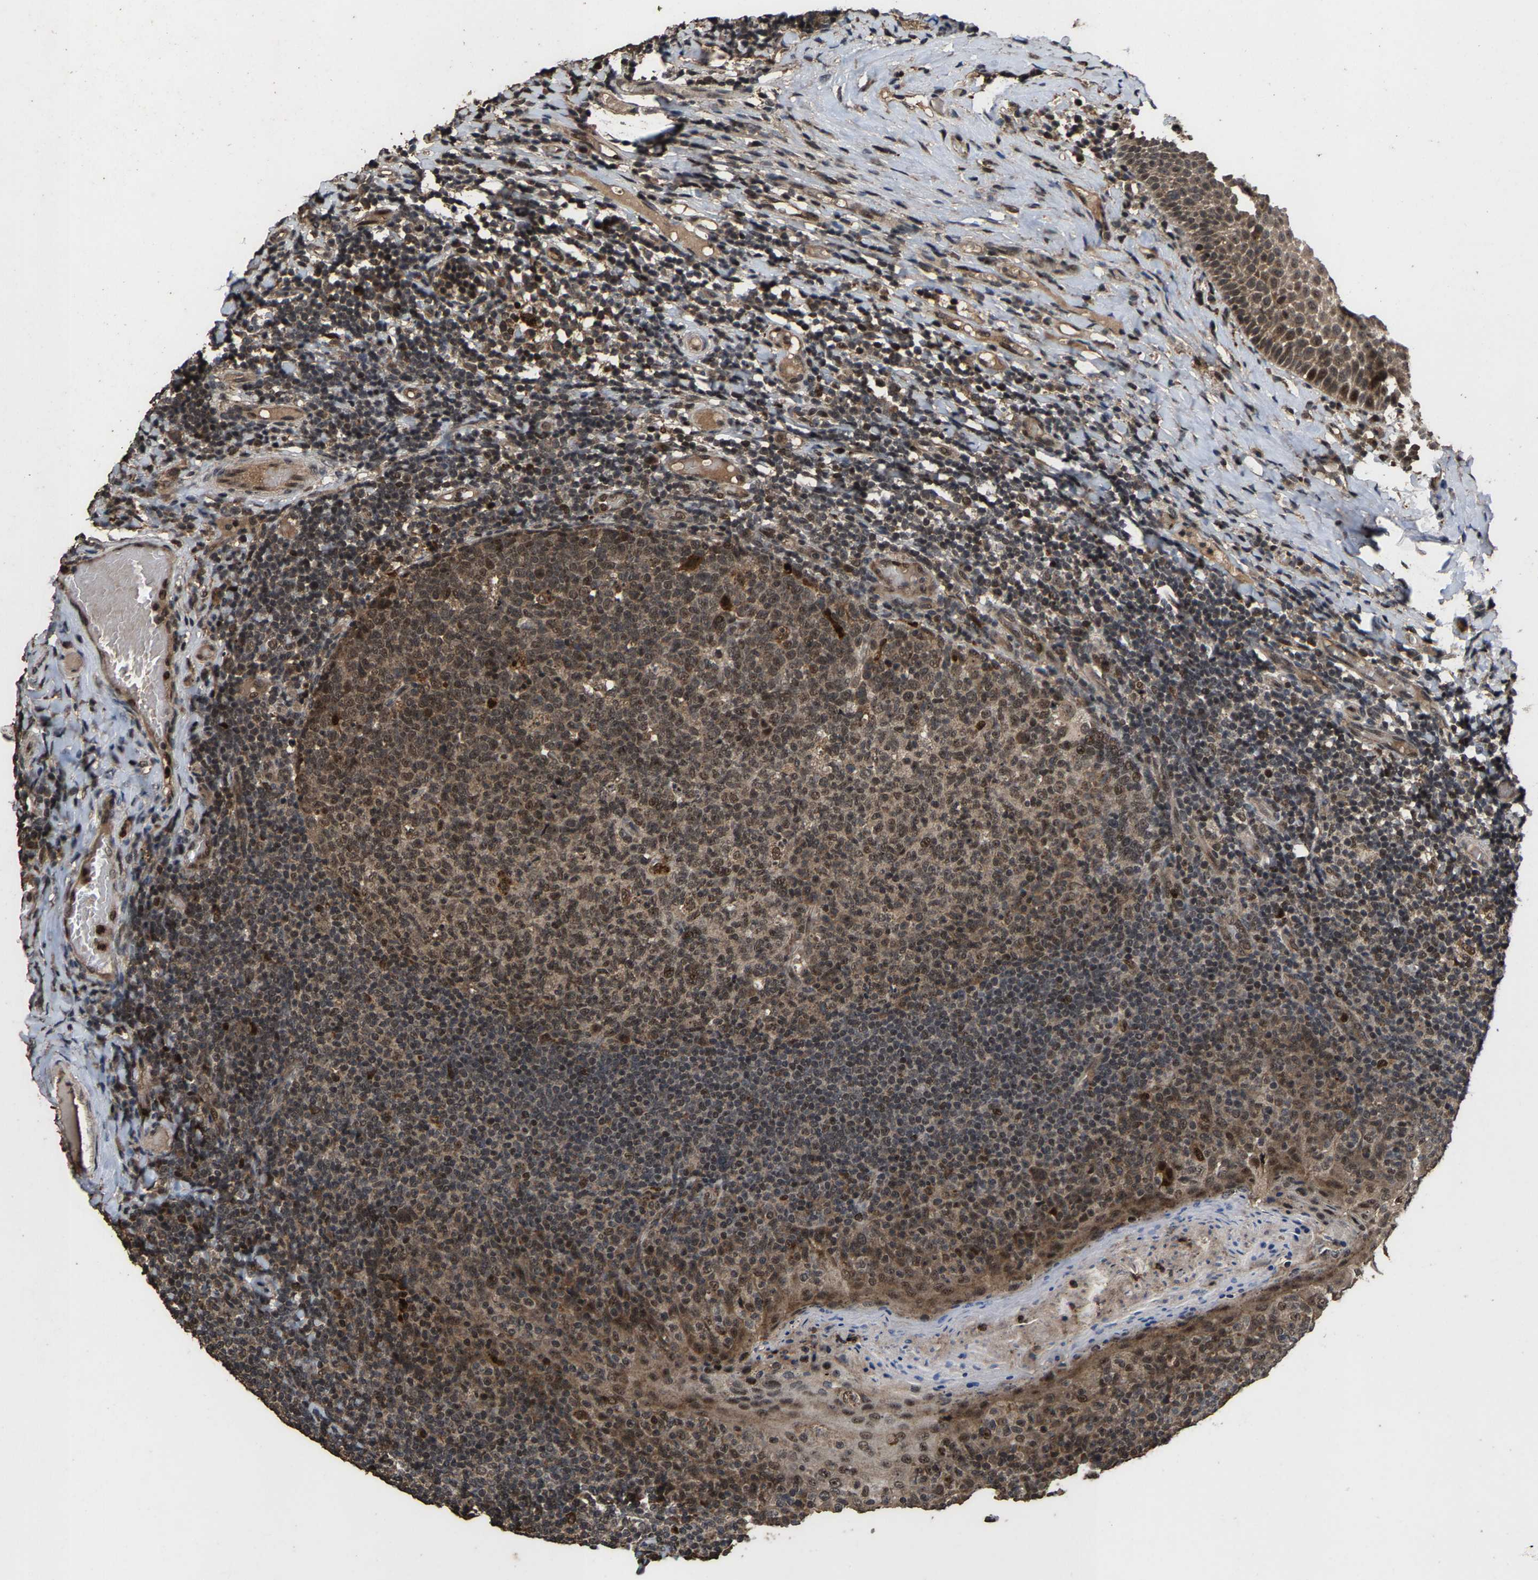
{"staining": {"intensity": "moderate", "quantity": ">75%", "location": "cytoplasmic/membranous,nuclear"}, "tissue": "tonsil", "cell_type": "Germinal center cells", "image_type": "normal", "snomed": [{"axis": "morphology", "description": "Normal tissue, NOS"}, {"axis": "topography", "description": "Tonsil"}], "caption": "The immunohistochemical stain highlights moderate cytoplasmic/membranous,nuclear positivity in germinal center cells of unremarkable tonsil.", "gene": "HAUS6", "patient": {"sex": "female", "age": 19}}